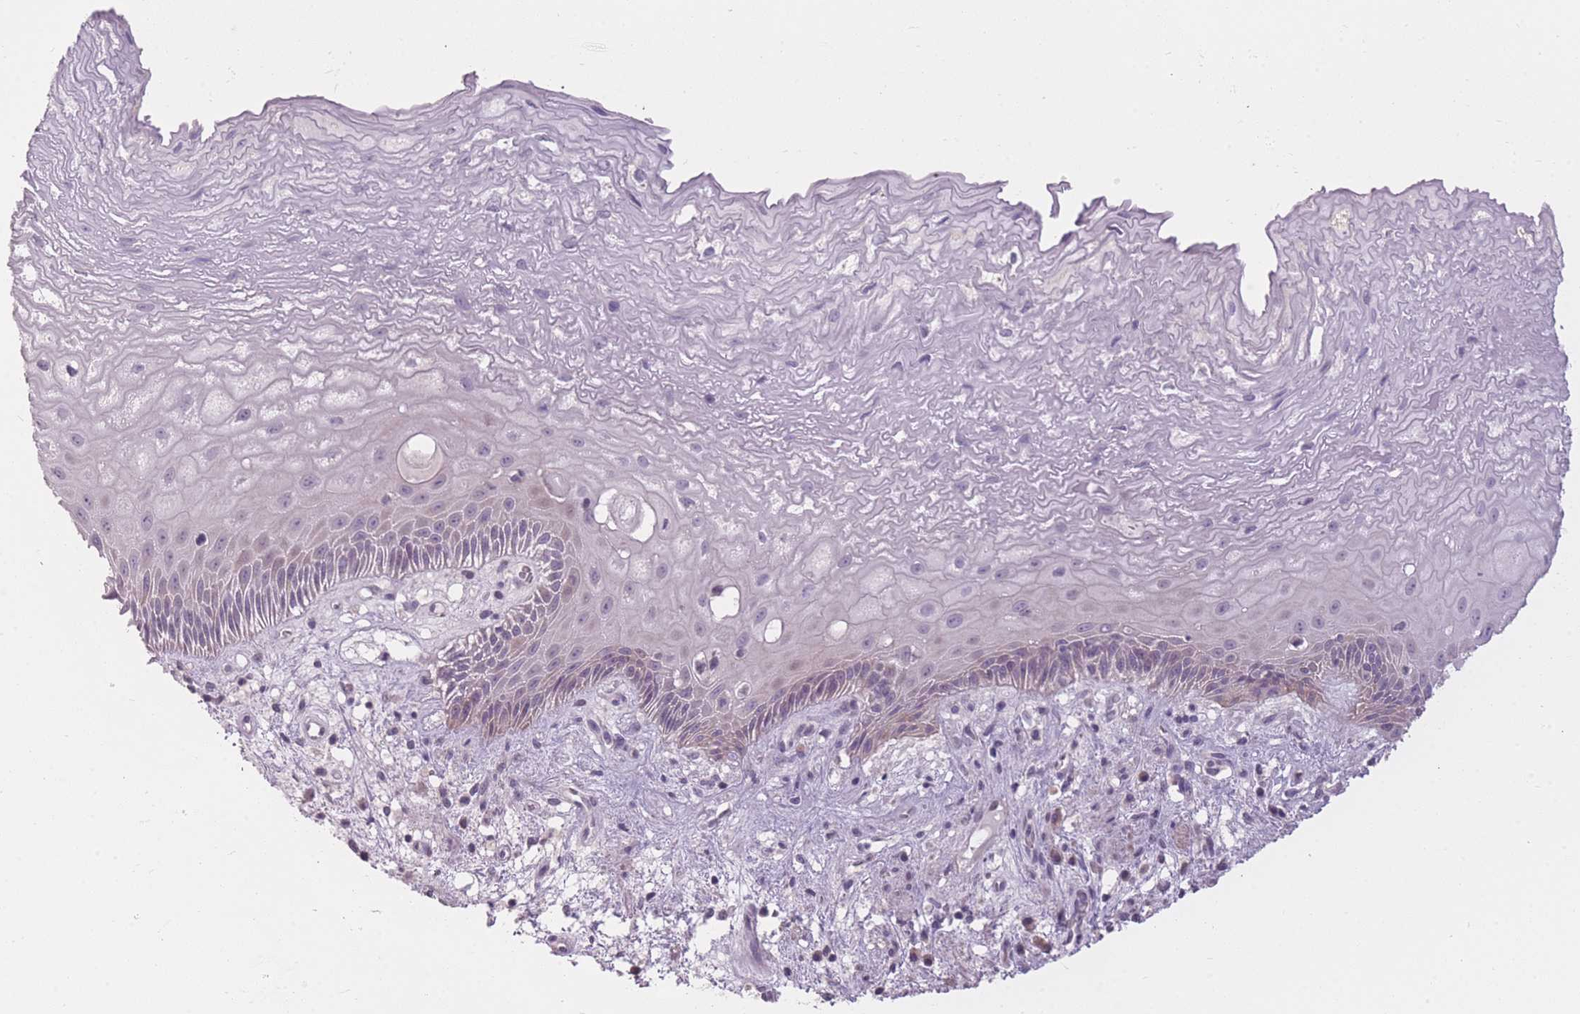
{"staining": {"intensity": "weak", "quantity": "<25%", "location": "nuclear"}, "tissue": "esophagus", "cell_type": "Squamous epithelial cells", "image_type": "normal", "snomed": [{"axis": "morphology", "description": "Normal tissue, NOS"}, {"axis": "topography", "description": "Esophagus"}], "caption": "The IHC image has no significant staining in squamous epithelial cells of esophagus.", "gene": "ZBTB24", "patient": {"sex": "male", "age": 60}}